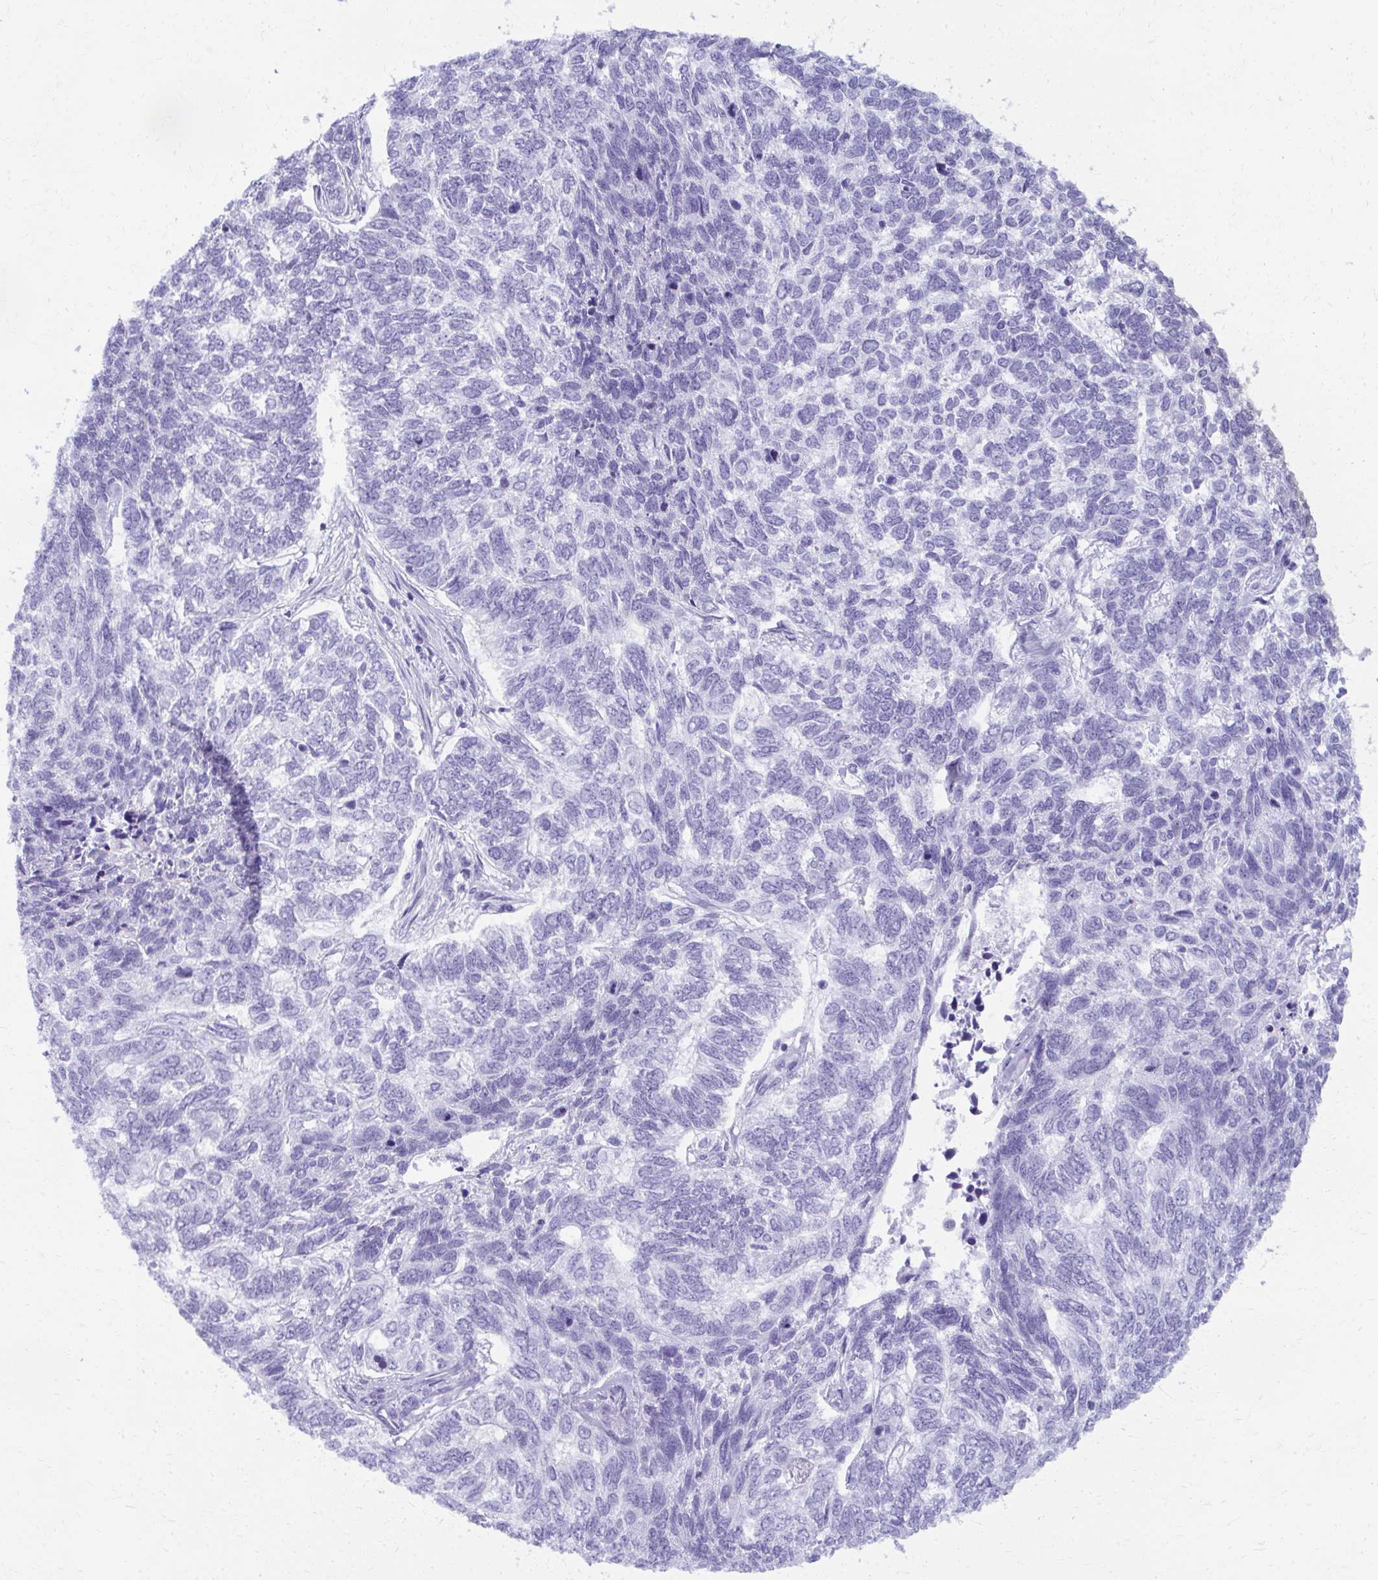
{"staining": {"intensity": "negative", "quantity": "none", "location": "none"}, "tissue": "skin cancer", "cell_type": "Tumor cells", "image_type": "cancer", "snomed": [{"axis": "morphology", "description": "Basal cell carcinoma"}, {"axis": "topography", "description": "Skin"}], "caption": "Immunohistochemical staining of human skin basal cell carcinoma displays no significant positivity in tumor cells.", "gene": "MAF1", "patient": {"sex": "female", "age": 65}}